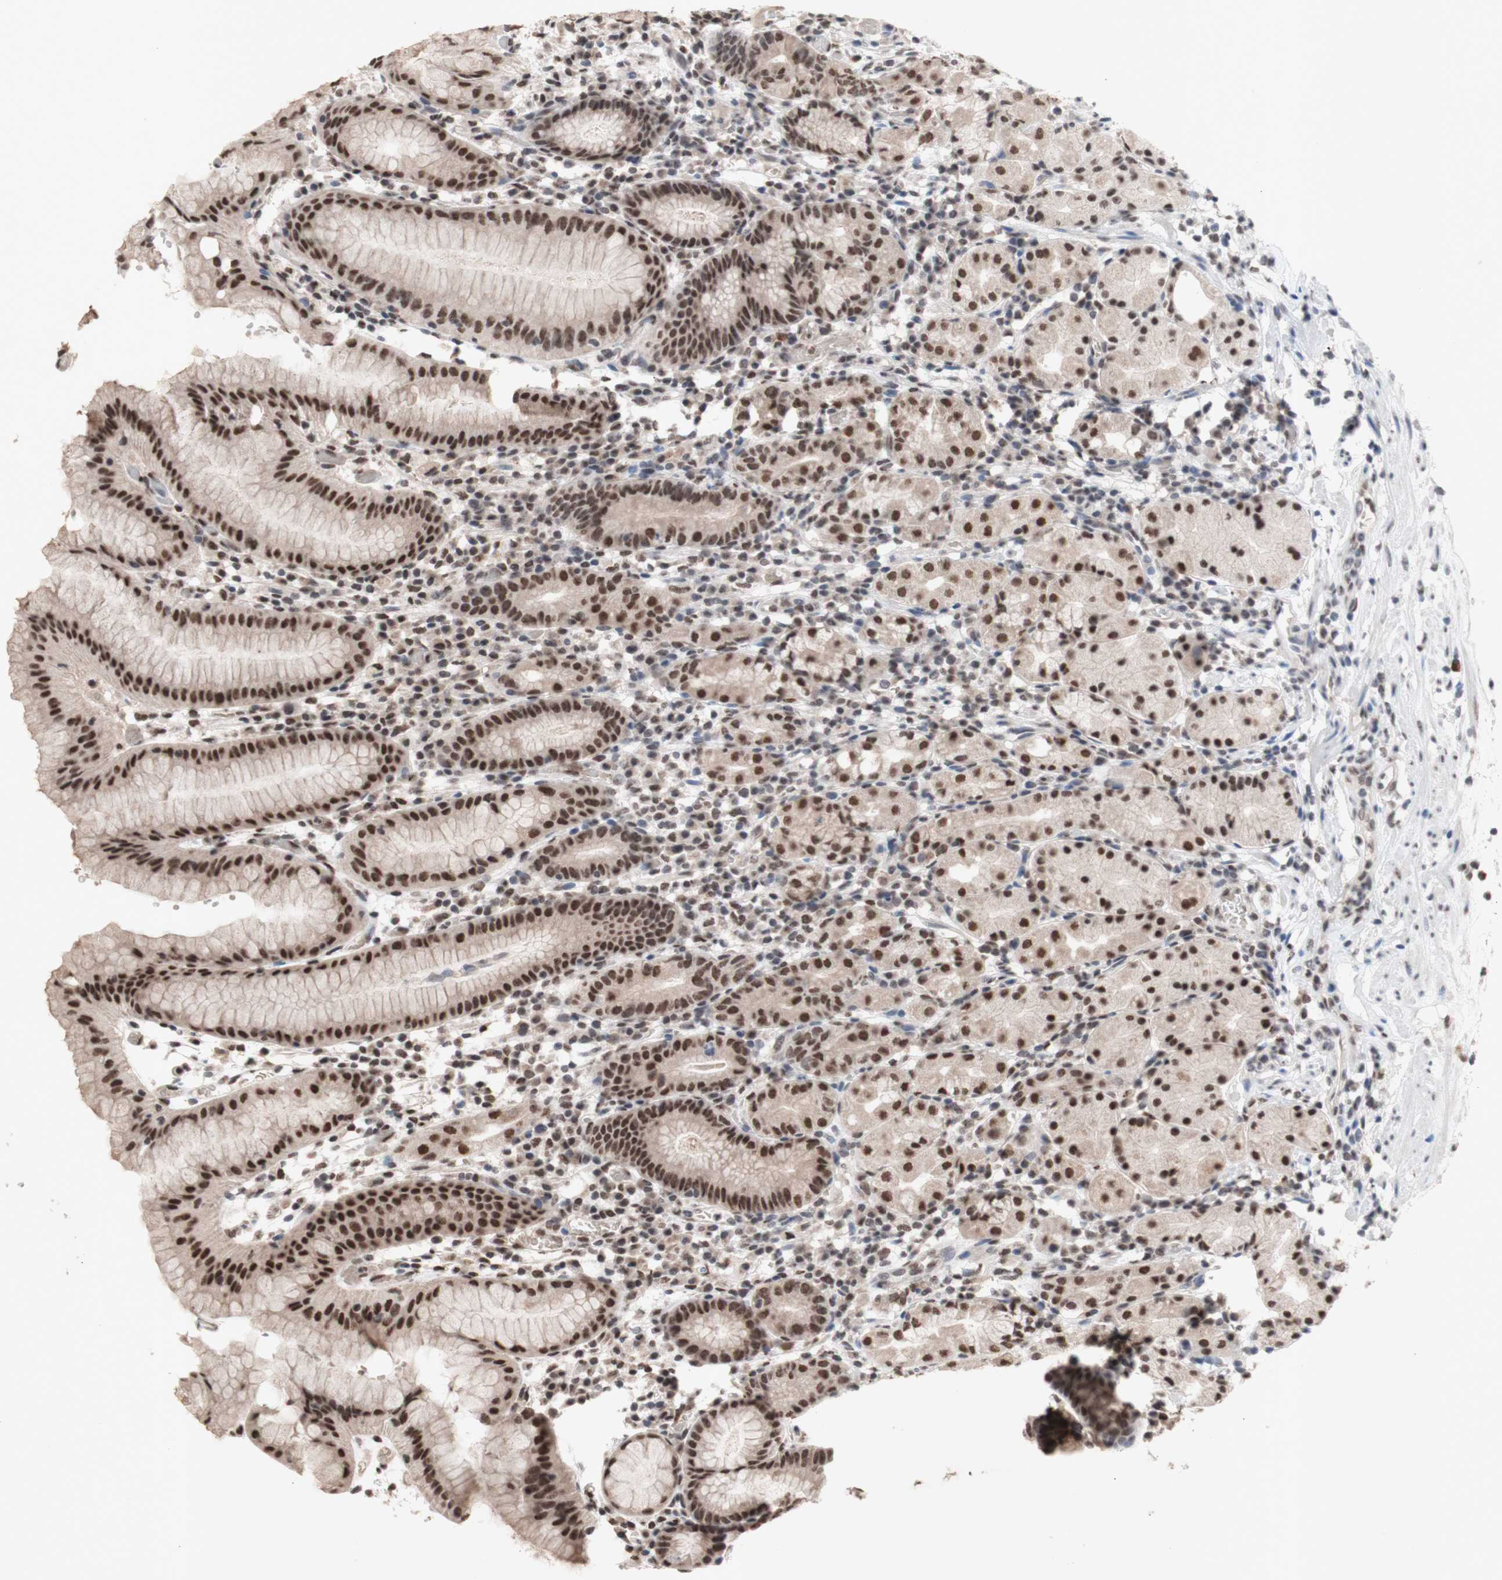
{"staining": {"intensity": "moderate", "quantity": ">75%", "location": "nuclear"}, "tissue": "stomach", "cell_type": "Glandular cells", "image_type": "normal", "snomed": [{"axis": "morphology", "description": "Normal tissue, NOS"}, {"axis": "topography", "description": "Stomach"}, {"axis": "topography", "description": "Stomach, lower"}], "caption": "A high-resolution micrograph shows immunohistochemistry staining of benign stomach, which displays moderate nuclear staining in approximately >75% of glandular cells.", "gene": "SFPQ", "patient": {"sex": "female", "age": 75}}